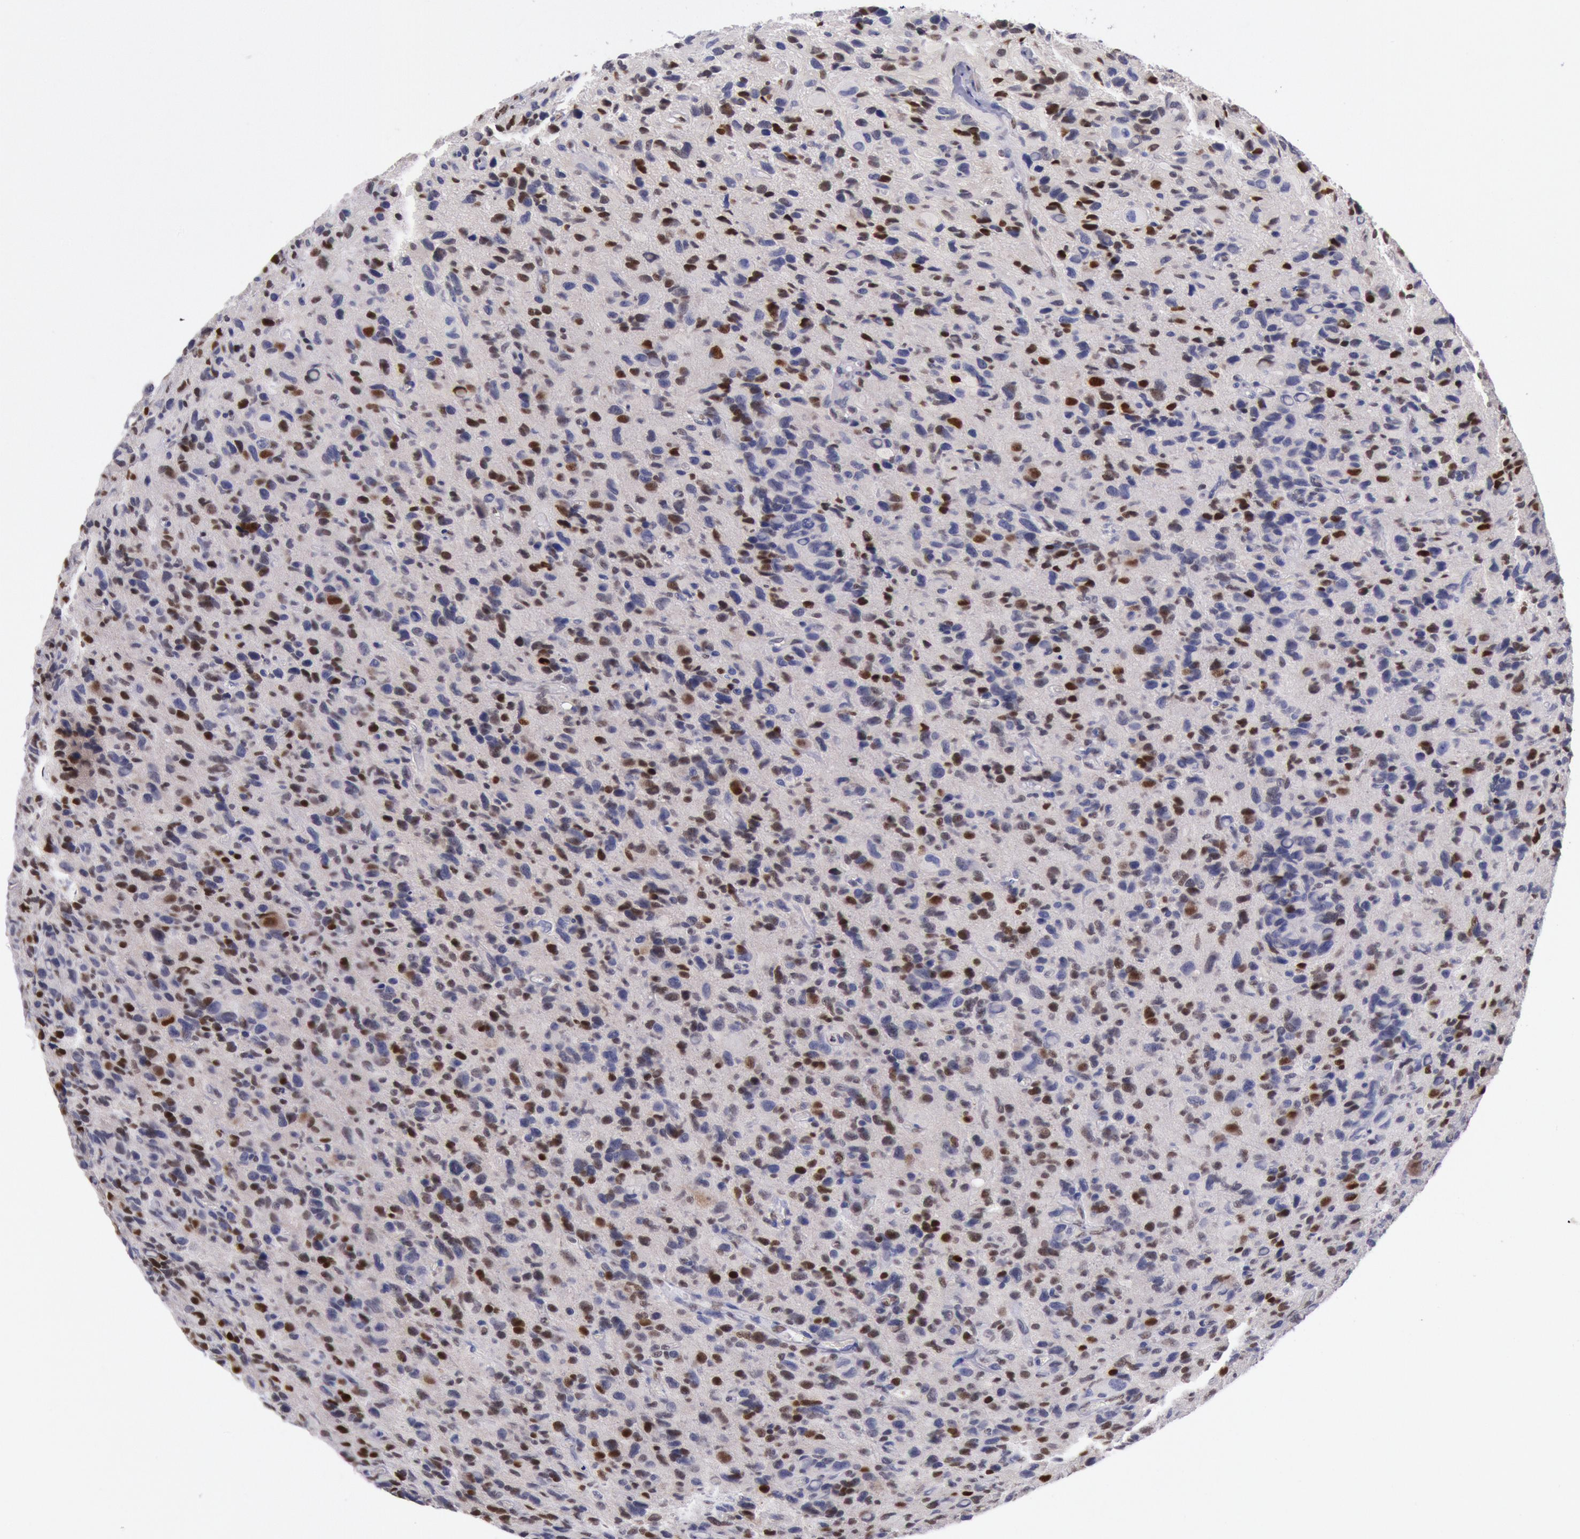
{"staining": {"intensity": "strong", "quantity": "25%-75%", "location": "nuclear"}, "tissue": "glioma", "cell_type": "Tumor cells", "image_type": "cancer", "snomed": [{"axis": "morphology", "description": "Glioma, malignant, High grade"}, {"axis": "topography", "description": "Brain"}], "caption": "Malignant glioma (high-grade) stained with a protein marker shows strong staining in tumor cells.", "gene": "RPS6KA5", "patient": {"sex": "male", "age": 77}}